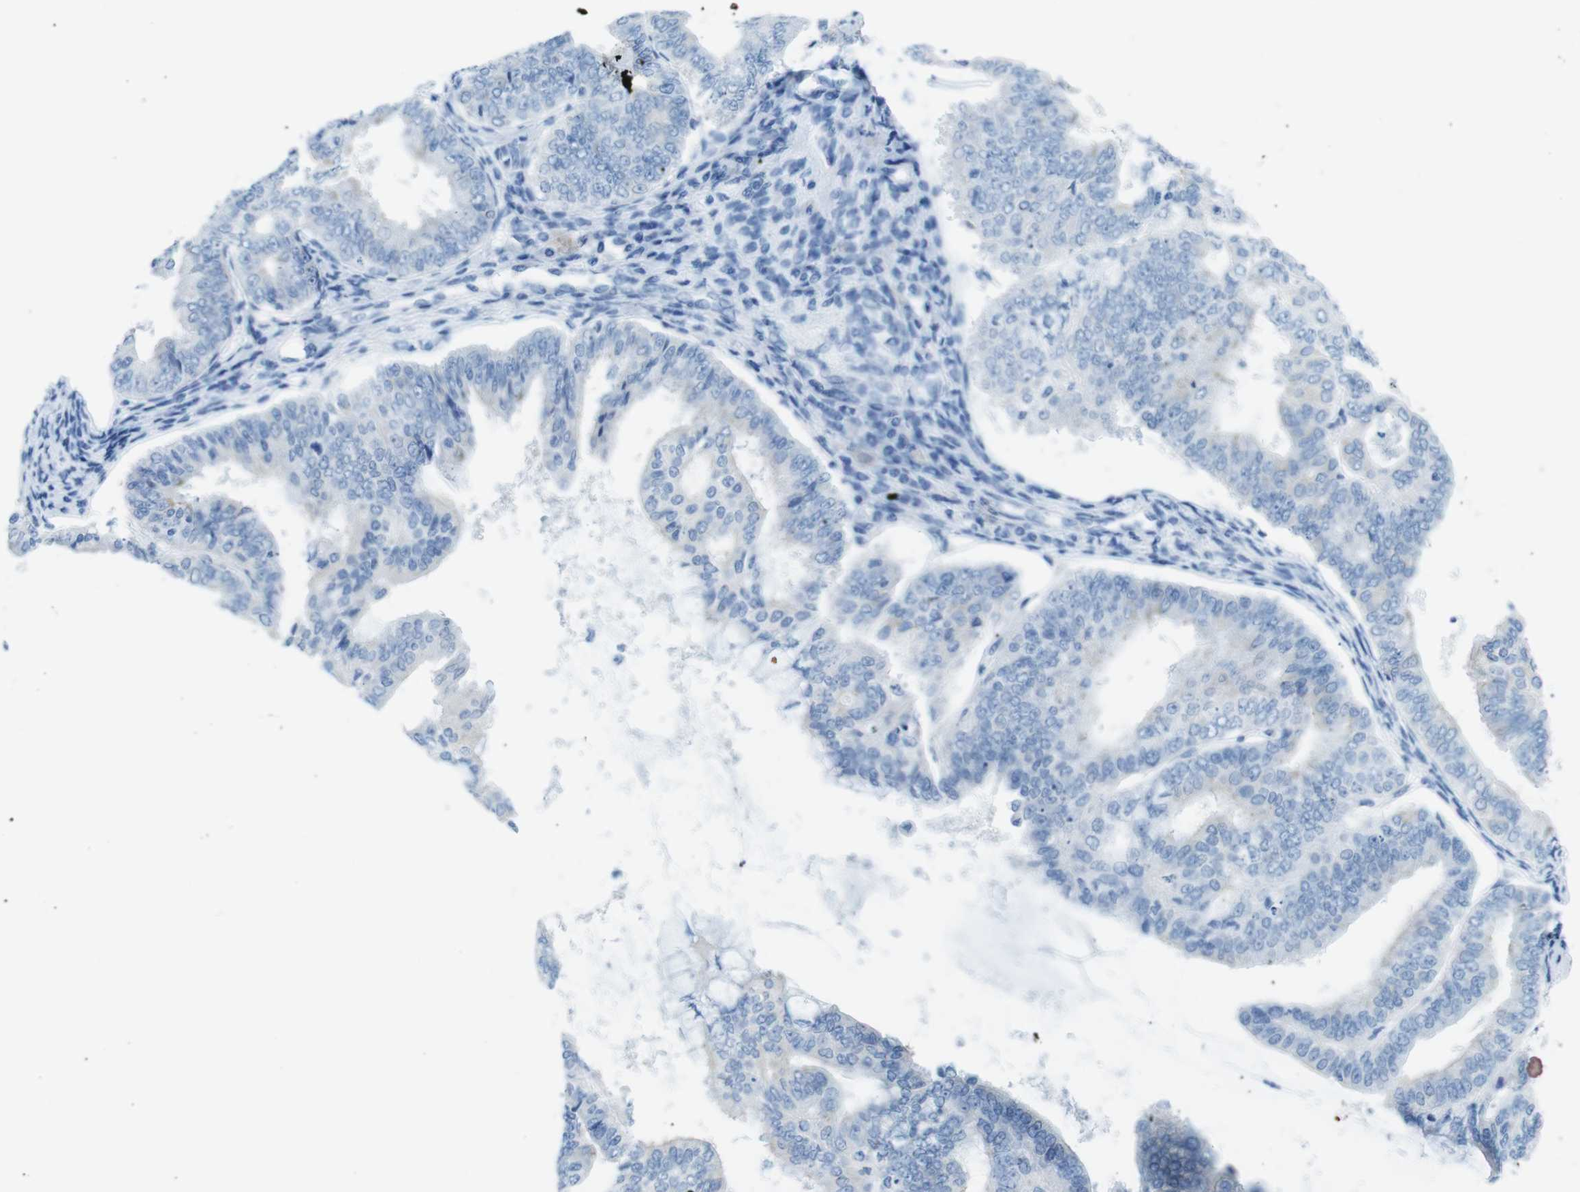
{"staining": {"intensity": "negative", "quantity": "none", "location": "none"}, "tissue": "endometrial cancer", "cell_type": "Tumor cells", "image_type": "cancer", "snomed": [{"axis": "morphology", "description": "Adenocarcinoma, NOS"}, {"axis": "topography", "description": "Endometrium"}], "caption": "Immunohistochemistry photomicrograph of endometrial cancer (adenocarcinoma) stained for a protein (brown), which demonstrates no staining in tumor cells.", "gene": "GAP43", "patient": {"sex": "female", "age": 63}}